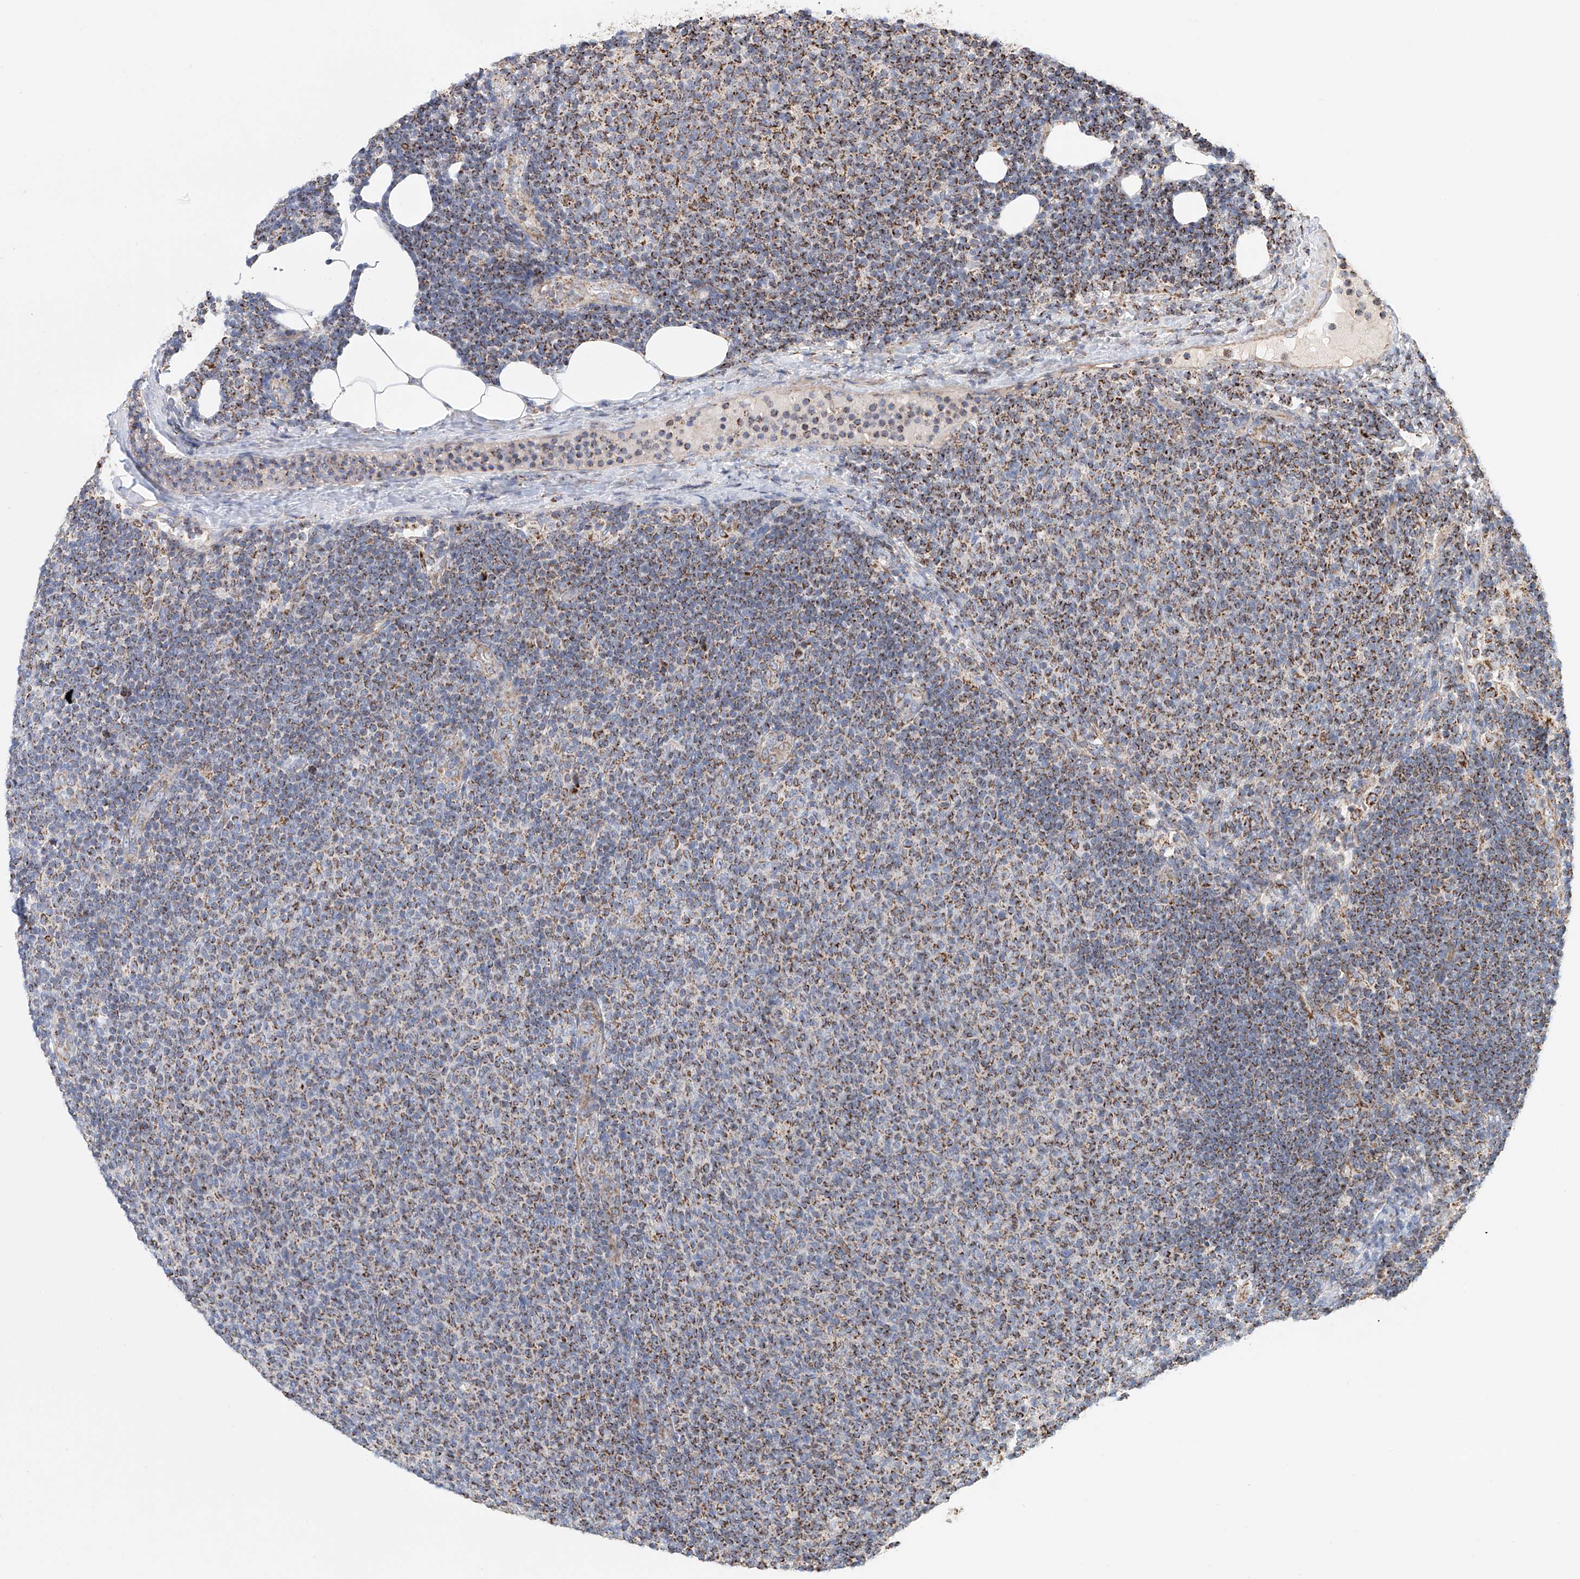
{"staining": {"intensity": "moderate", "quantity": ">75%", "location": "cytoplasmic/membranous"}, "tissue": "lymphoma", "cell_type": "Tumor cells", "image_type": "cancer", "snomed": [{"axis": "morphology", "description": "Malignant lymphoma, non-Hodgkin's type, Low grade"}, {"axis": "topography", "description": "Lymph node"}], "caption": "An image showing moderate cytoplasmic/membranous expression in about >75% of tumor cells in low-grade malignant lymphoma, non-Hodgkin's type, as visualized by brown immunohistochemical staining.", "gene": "MCL1", "patient": {"sex": "male", "age": 66}}